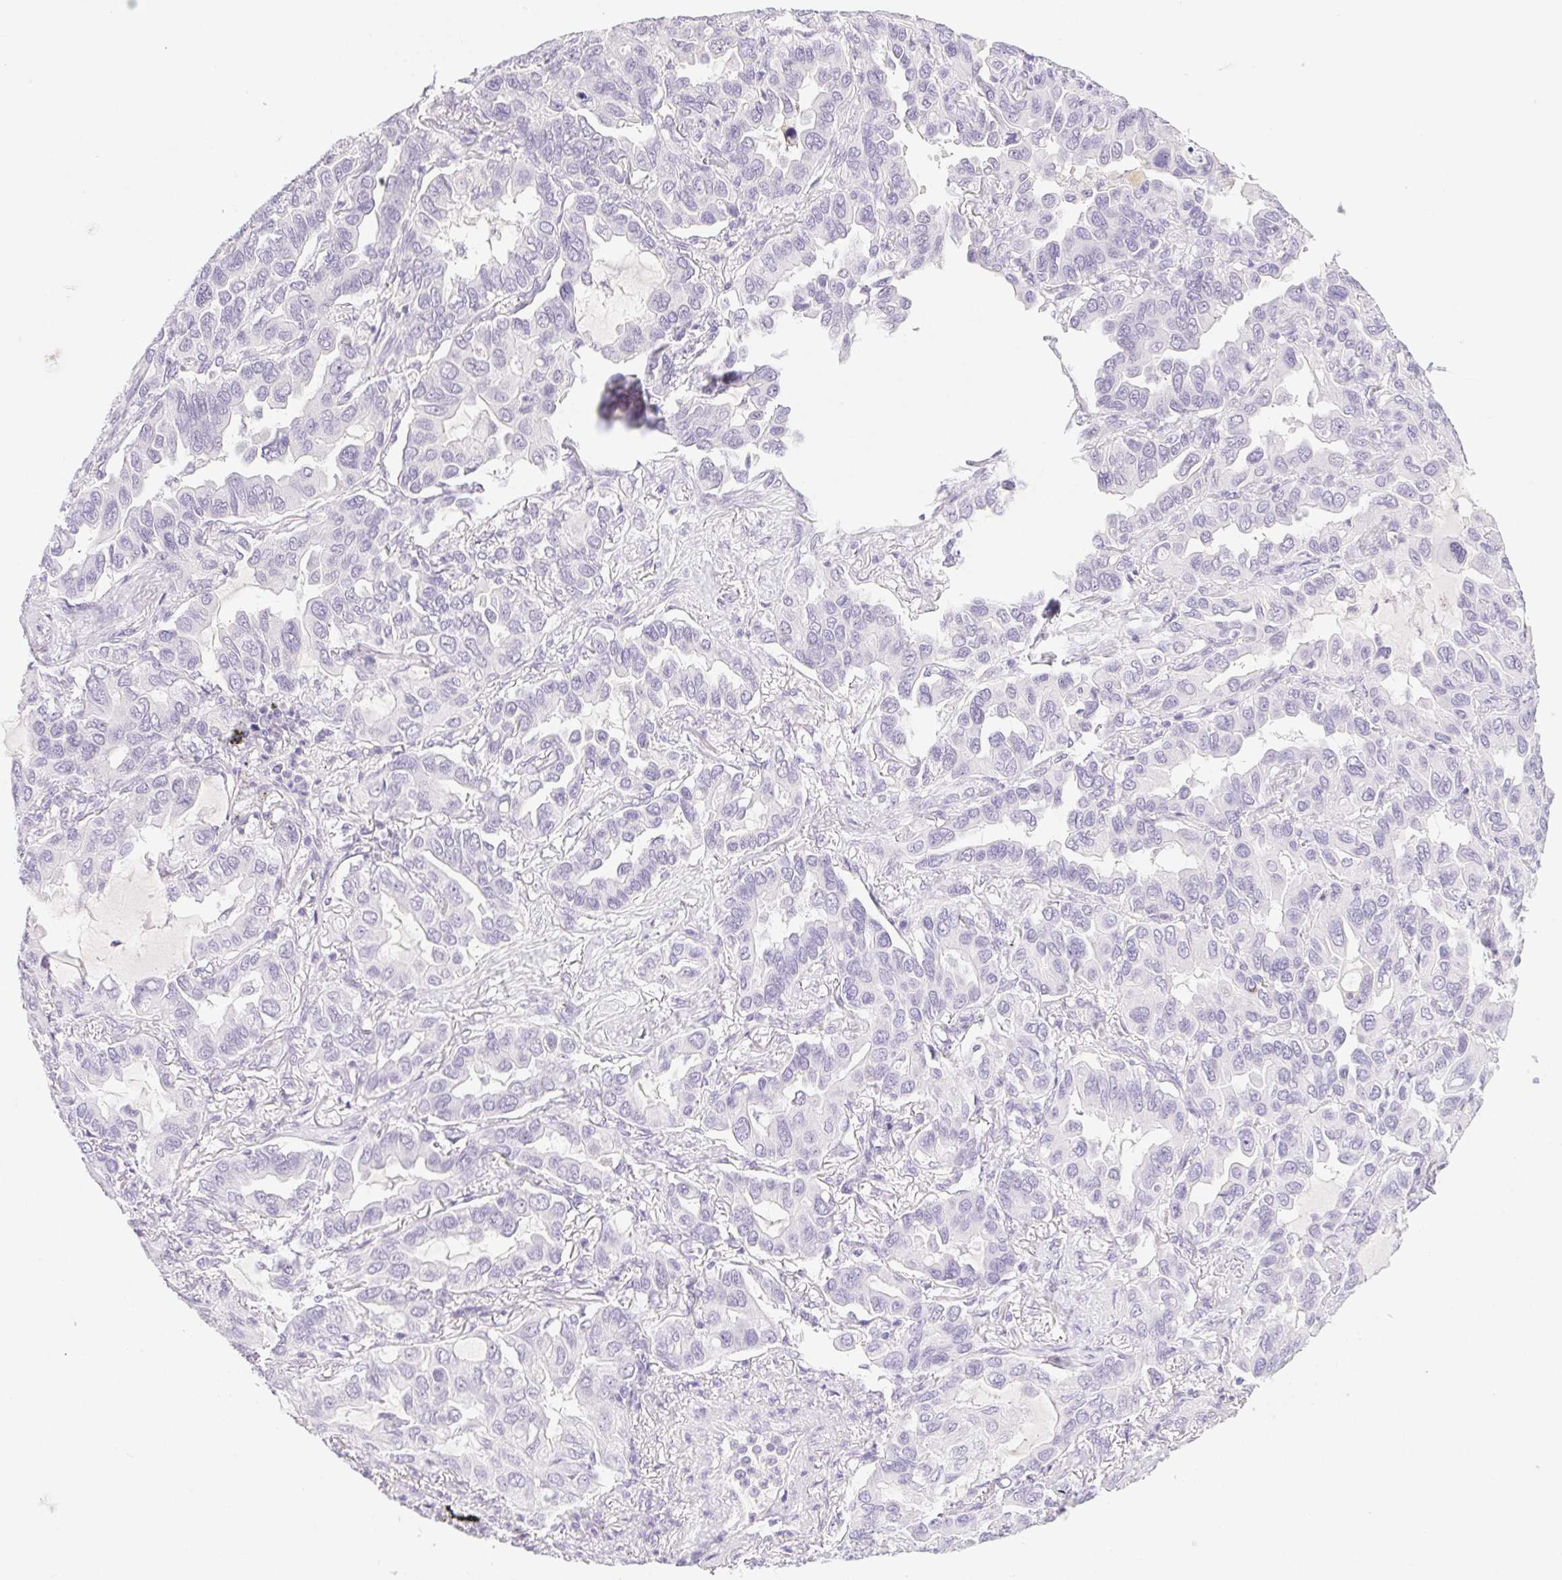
{"staining": {"intensity": "negative", "quantity": "none", "location": "none"}, "tissue": "lung cancer", "cell_type": "Tumor cells", "image_type": "cancer", "snomed": [{"axis": "morphology", "description": "Adenocarcinoma, NOS"}, {"axis": "topography", "description": "Lung"}], "caption": "Immunohistochemistry (IHC) micrograph of human lung adenocarcinoma stained for a protein (brown), which displays no positivity in tumor cells.", "gene": "ST8SIA3", "patient": {"sex": "male", "age": 64}}